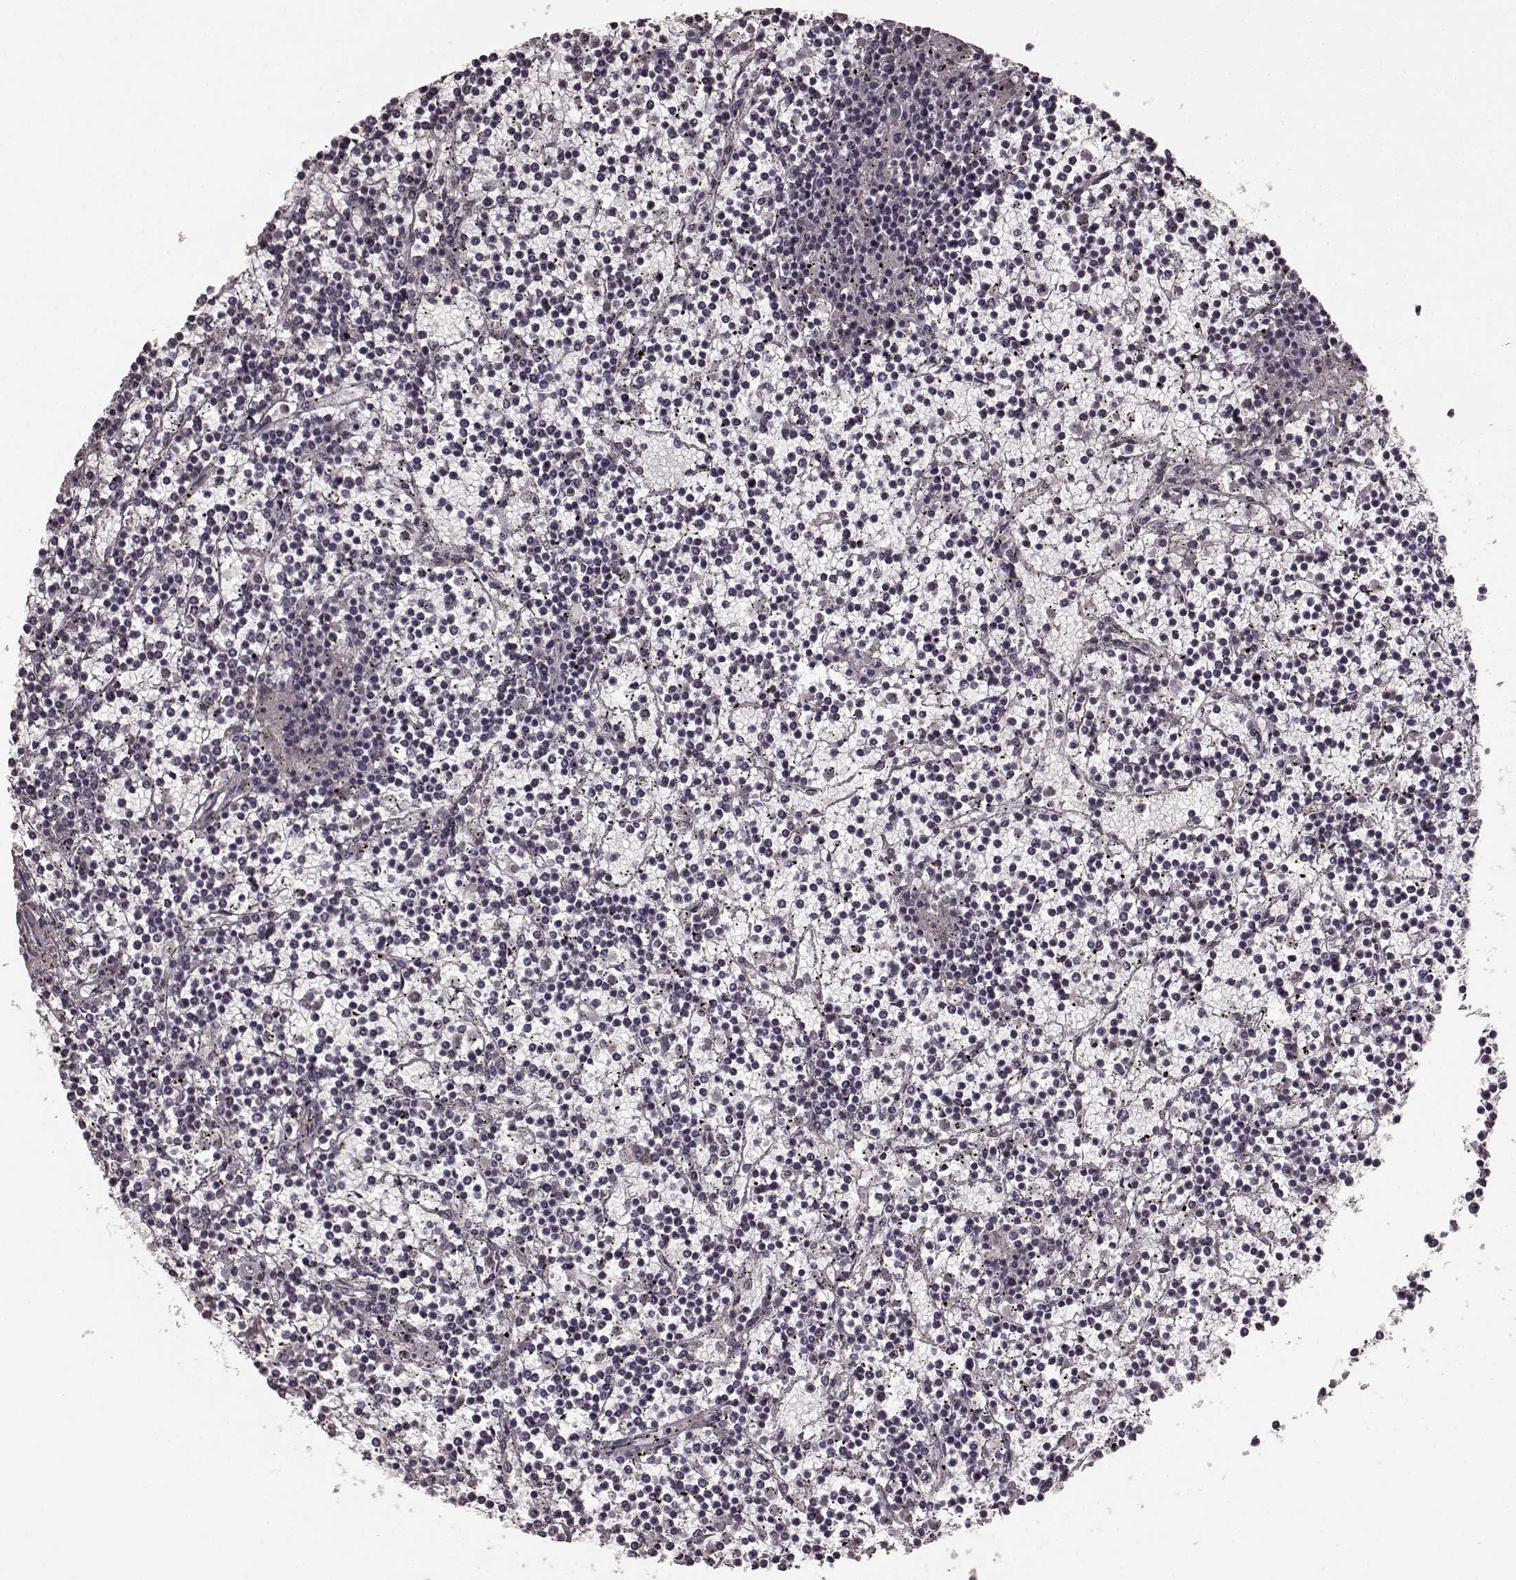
{"staining": {"intensity": "negative", "quantity": "none", "location": "none"}, "tissue": "lymphoma", "cell_type": "Tumor cells", "image_type": "cancer", "snomed": [{"axis": "morphology", "description": "Malignant lymphoma, non-Hodgkin's type, Low grade"}, {"axis": "topography", "description": "Spleen"}], "caption": "A high-resolution photomicrograph shows immunohistochemistry (IHC) staining of lymphoma, which displays no significant positivity in tumor cells. Nuclei are stained in blue.", "gene": "PRKCE", "patient": {"sex": "female", "age": 19}}